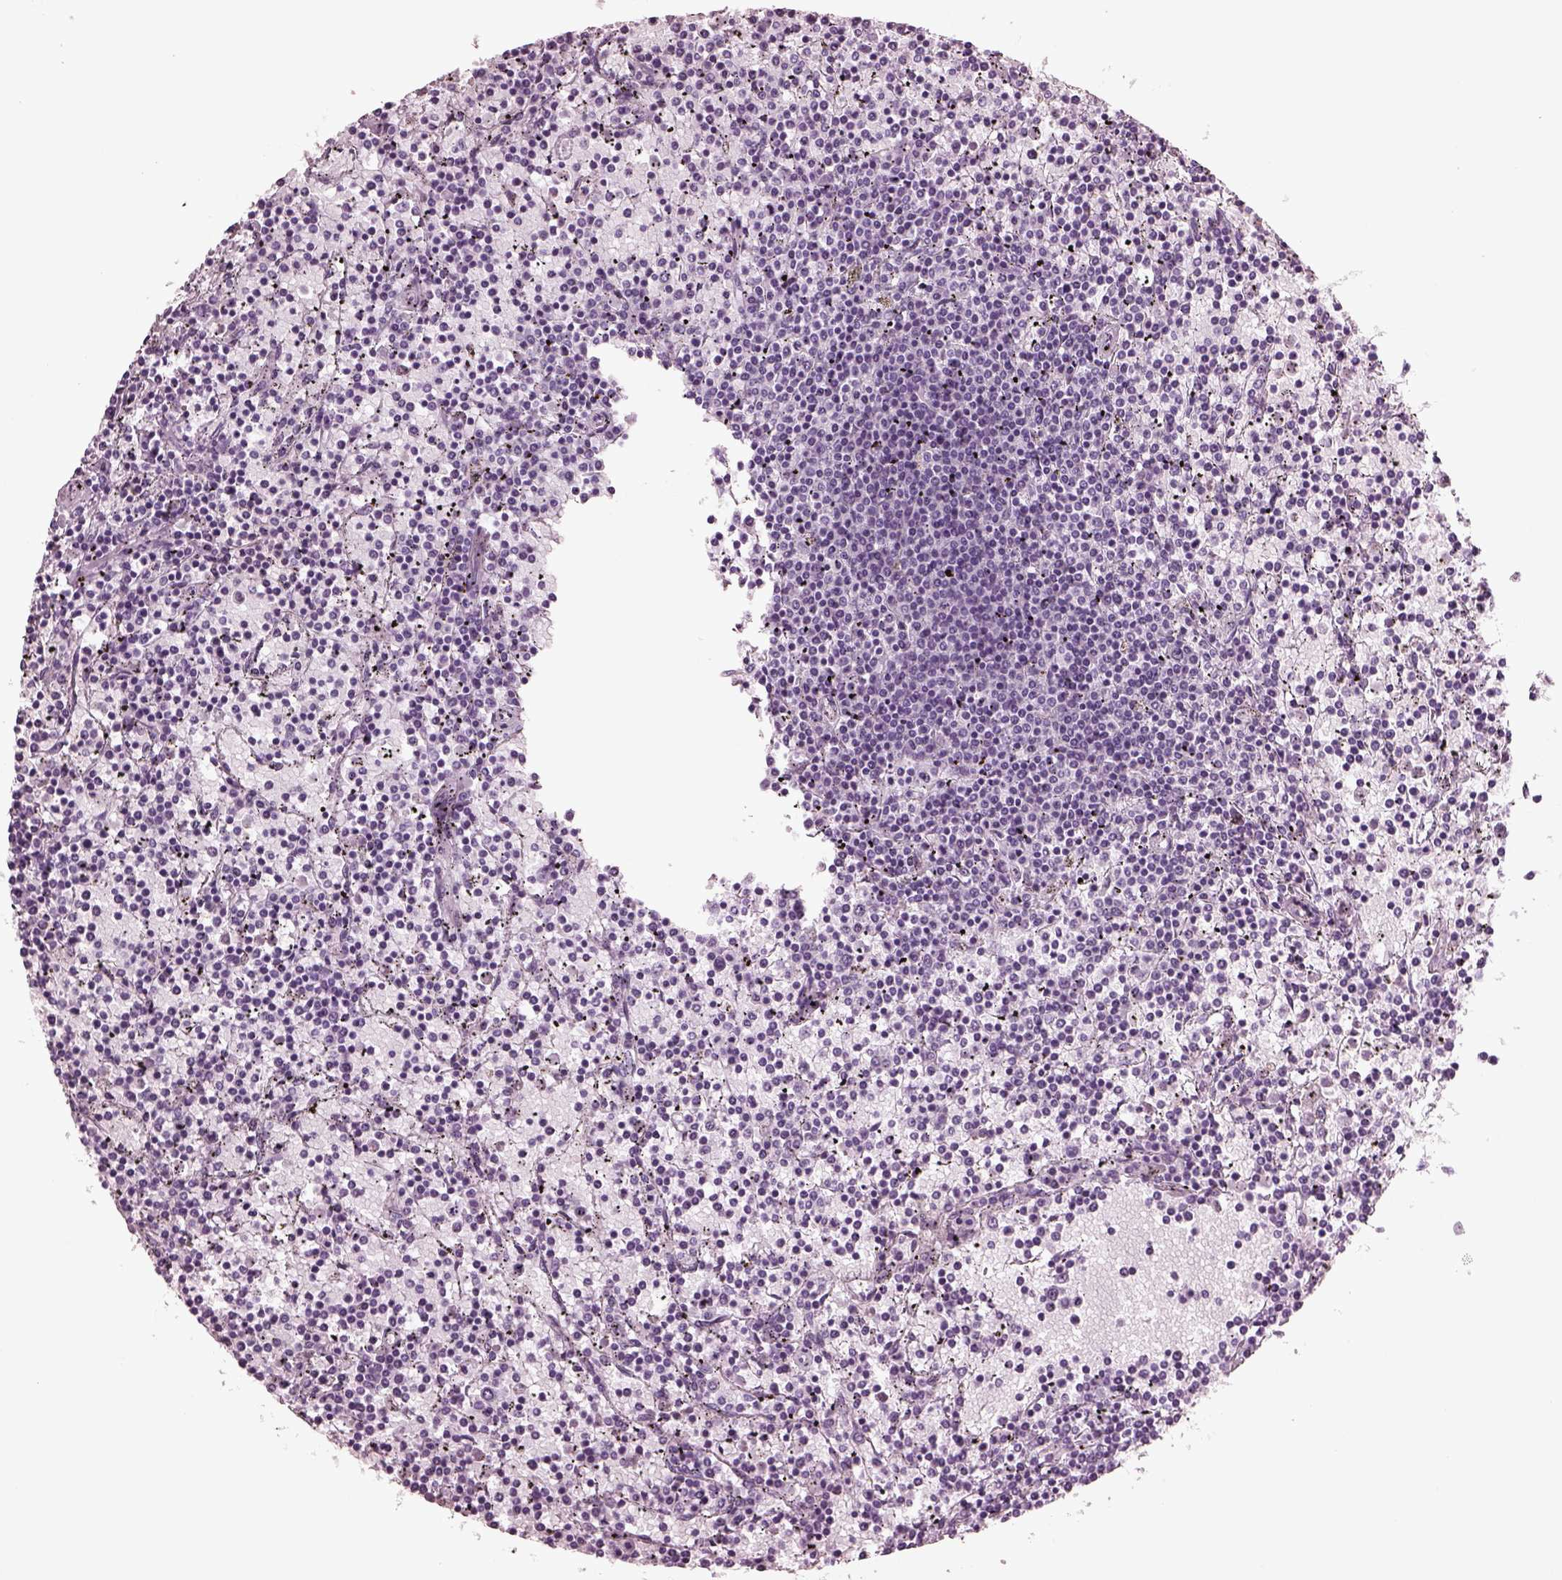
{"staining": {"intensity": "negative", "quantity": "none", "location": "none"}, "tissue": "lymphoma", "cell_type": "Tumor cells", "image_type": "cancer", "snomed": [{"axis": "morphology", "description": "Malignant lymphoma, non-Hodgkin's type, Low grade"}, {"axis": "topography", "description": "Spleen"}], "caption": "Tumor cells show no significant expression in malignant lymphoma, non-Hodgkin's type (low-grade).", "gene": "SLC6A17", "patient": {"sex": "female", "age": 77}}